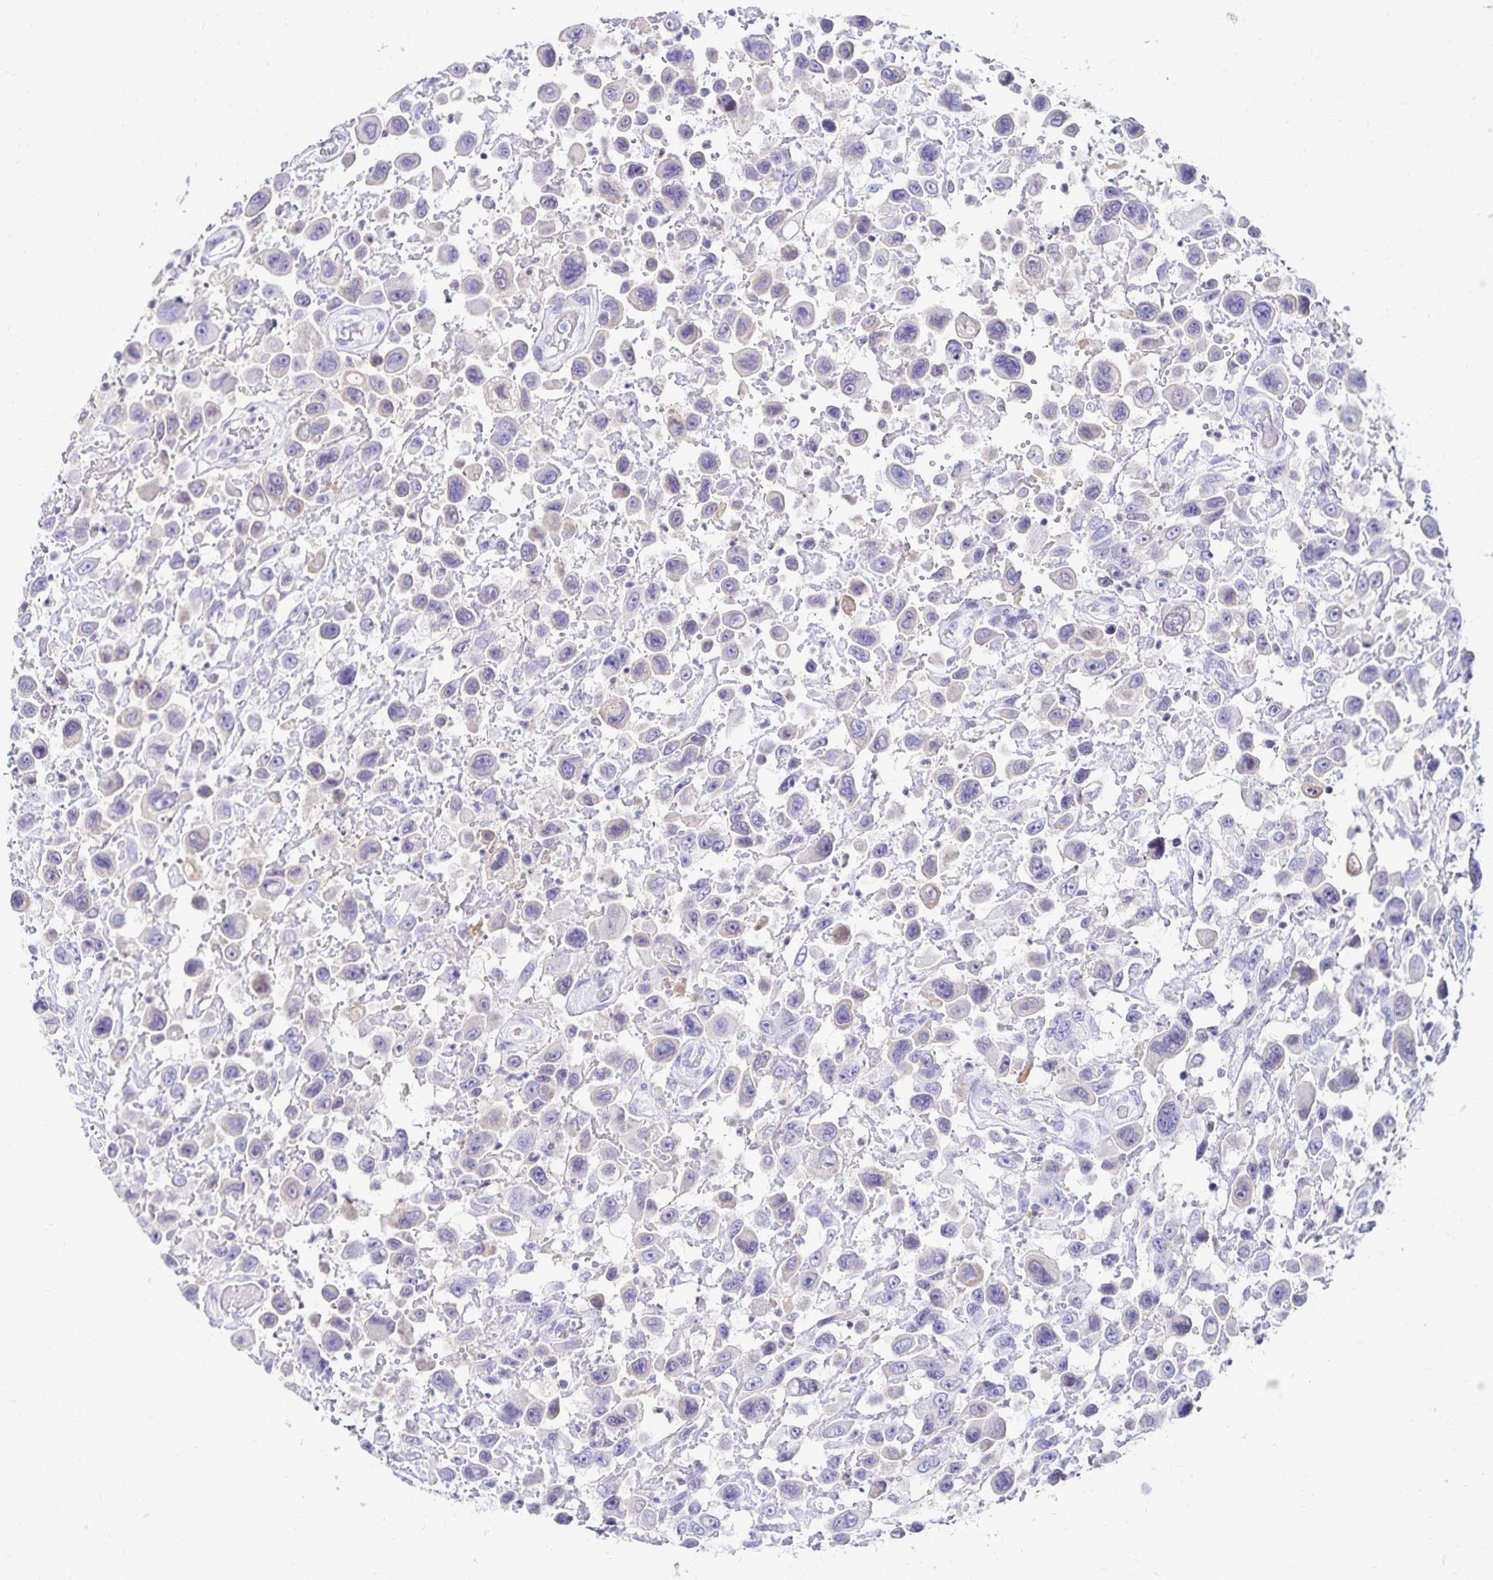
{"staining": {"intensity": "negative", "quantity": "none", "location": "none"}, "tissue": "urothelial cancer", "cell_type": "Tumor cells", "image_type": "cancer", "snomed": [{"axis": "morphology", "description": "Urothelial carcinoma, High grade"}, {"axis": "topography", "description": "Urinary bladder"}], "caption": "High magnification brightfield microscopy of high-grade urothelial carcinoma stained with DAB (brown) and counterstained with hematoxylin (blue): tumor cells show no significant expression.", "gene": "PAX5", "patient": {"sex": "male", "age": 53}}